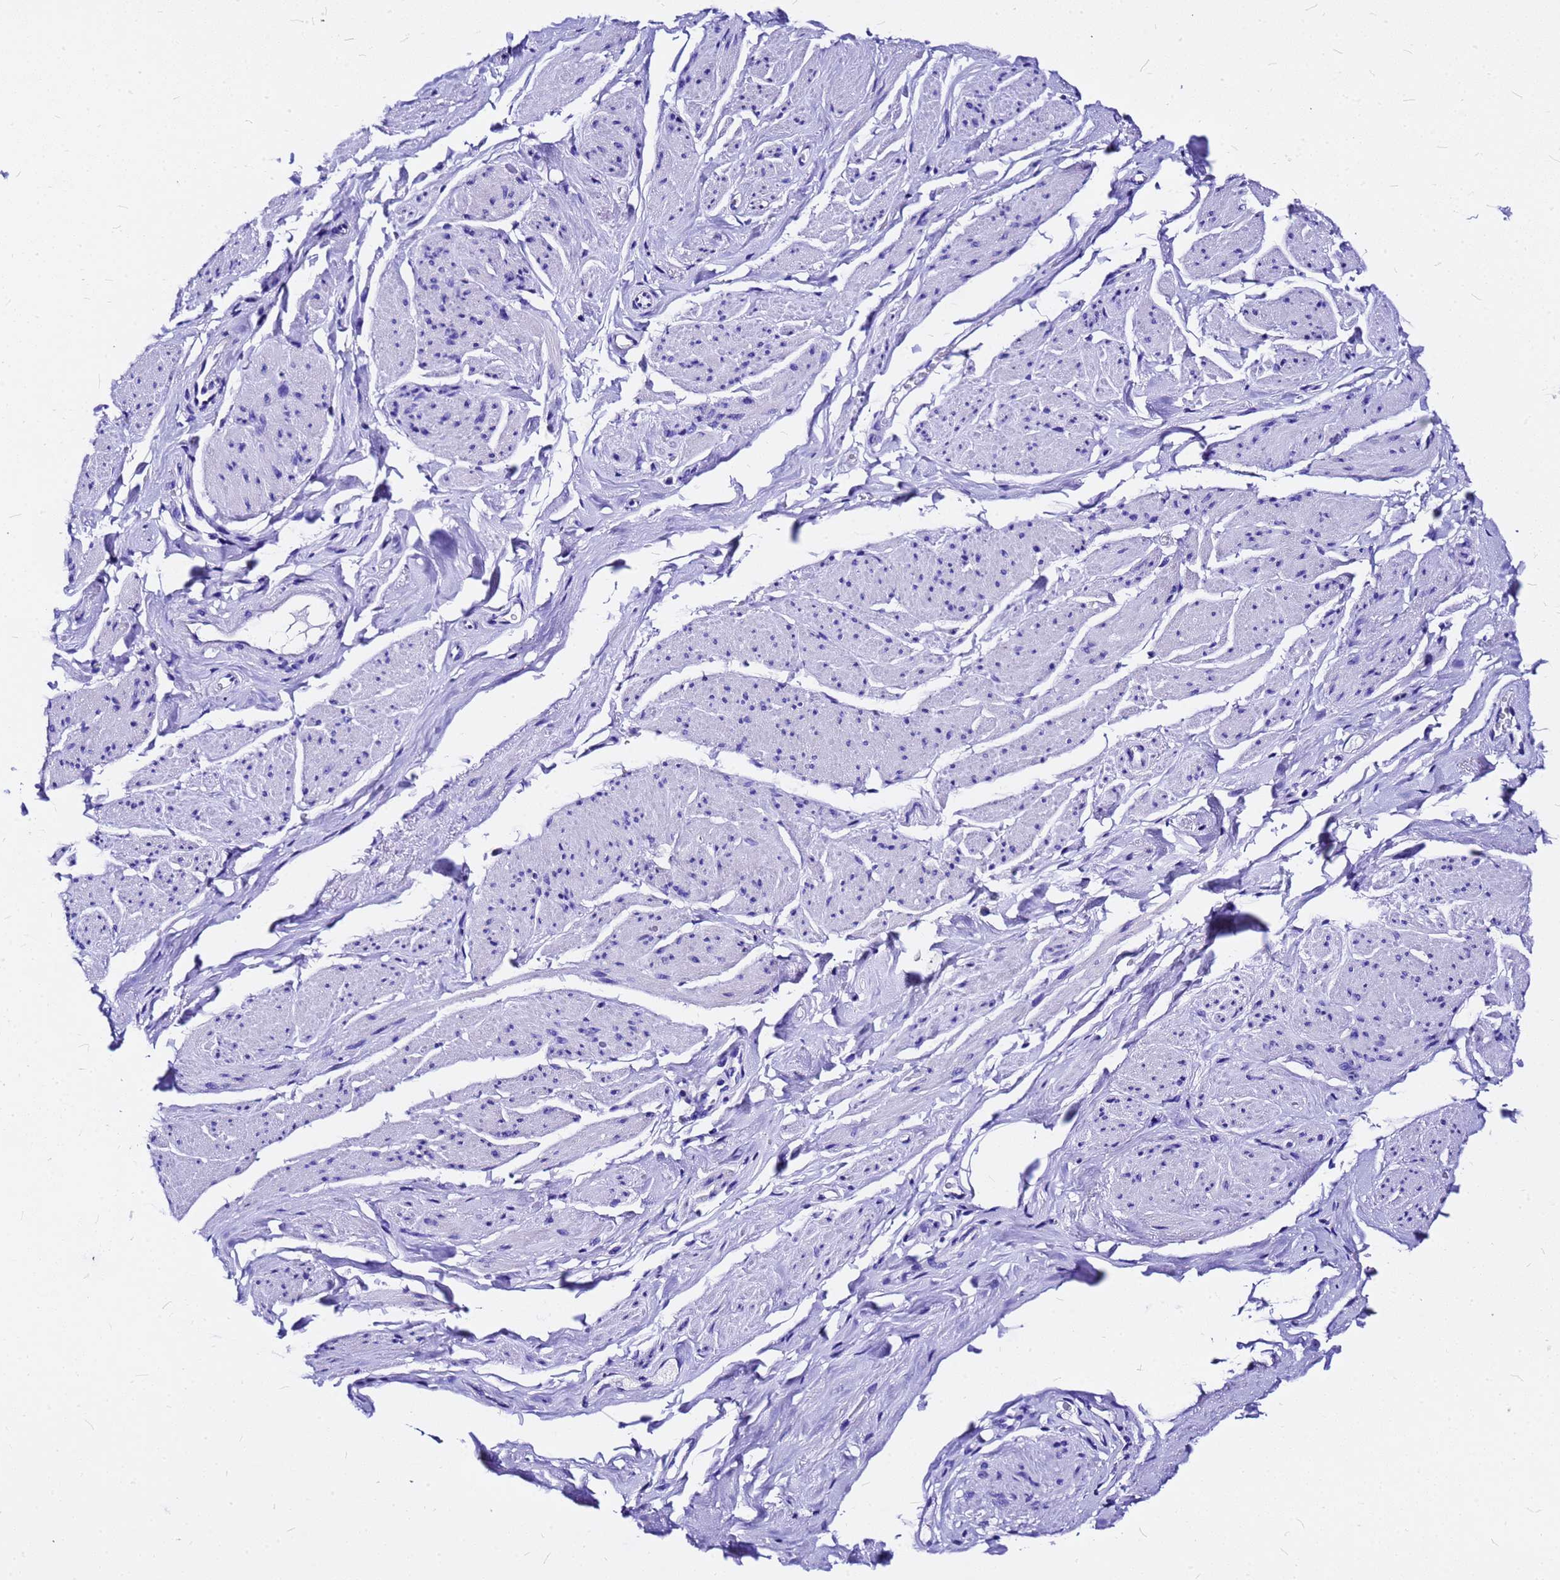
{"staining": {"intensity": "negative", "quantity": "none", "location": "none"}, "tissue": "smooth muscle", "cell_type": "Smooth muscle cells", "image_type": "normal", "snomed": [{"axis": "morphology", "description": "Normal tissue, NOS"}, {"axis": "topography", "description": "Smooth muscle"}, {"axis": "topography", "description": "Peripheral nerve tissue"}], "caption": "This is an immunohistochemistry (IHC) histopathology image of unremarkable human smooth muscle. There is no expression in smooth muscle cells.", "gene": "HERC4", "patient": {"sex": "male", "age": 69}}